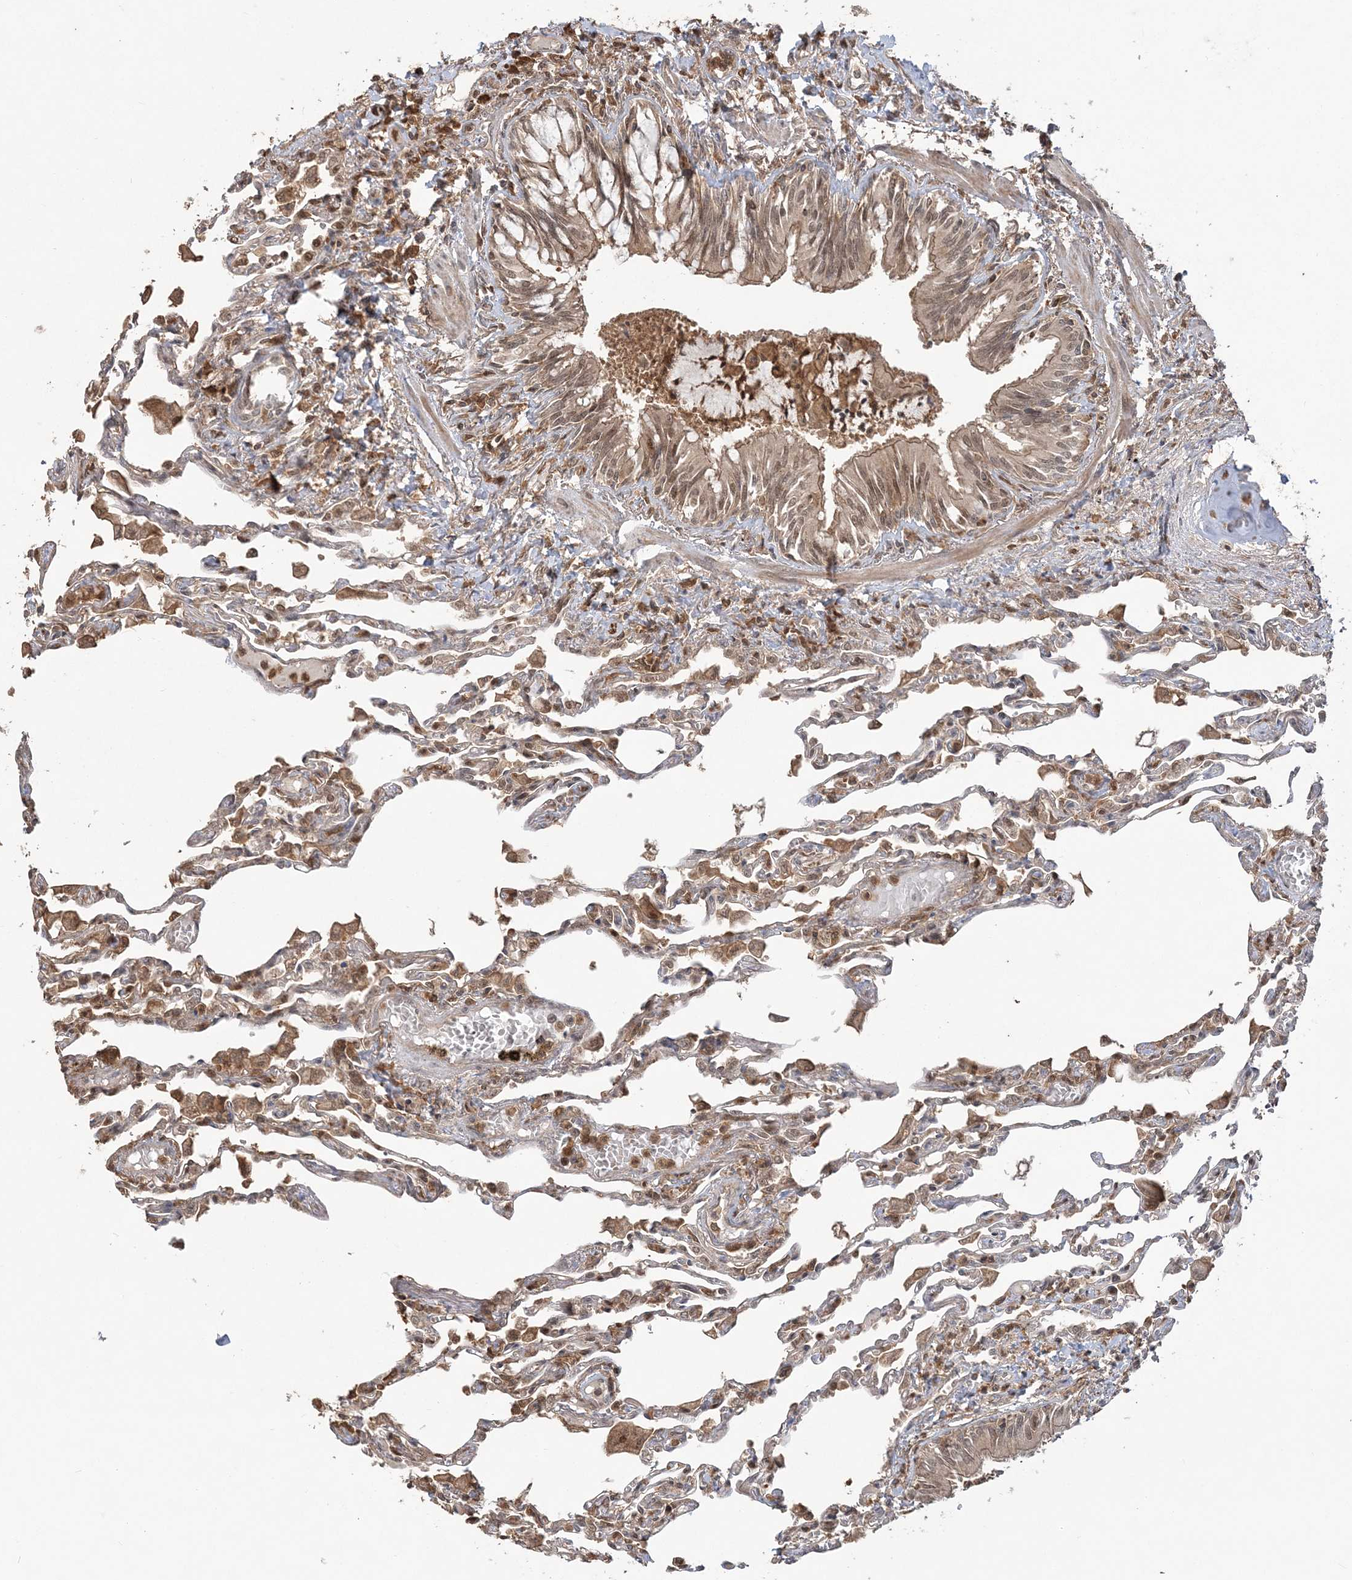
{"staining": {"intensity": "moderate", "quantity": "25%-75%", "location": "cytoplasmic/membranous,nuclear"}, "tissue": "lung", "cell_type": "Alveolar cells", "image_type": "normal", "snomed": [{"axis": "morphology", "description": "Normal tissue, NOS"}, {"axis": "topography", "description": "Bronchus"}, {"axis": "topography", "description": "Lung"}], "caption": "This micrograph demonstrates benign lung stained with IHC to label a protein in brown. The cytoplasmic/membranous,nuclear of alveolar cells show moderate positivity for the protein. Nuclei are counter-stained blue.", "gene": "CAB39", "patient": {"sex": "female", "age": 49}}